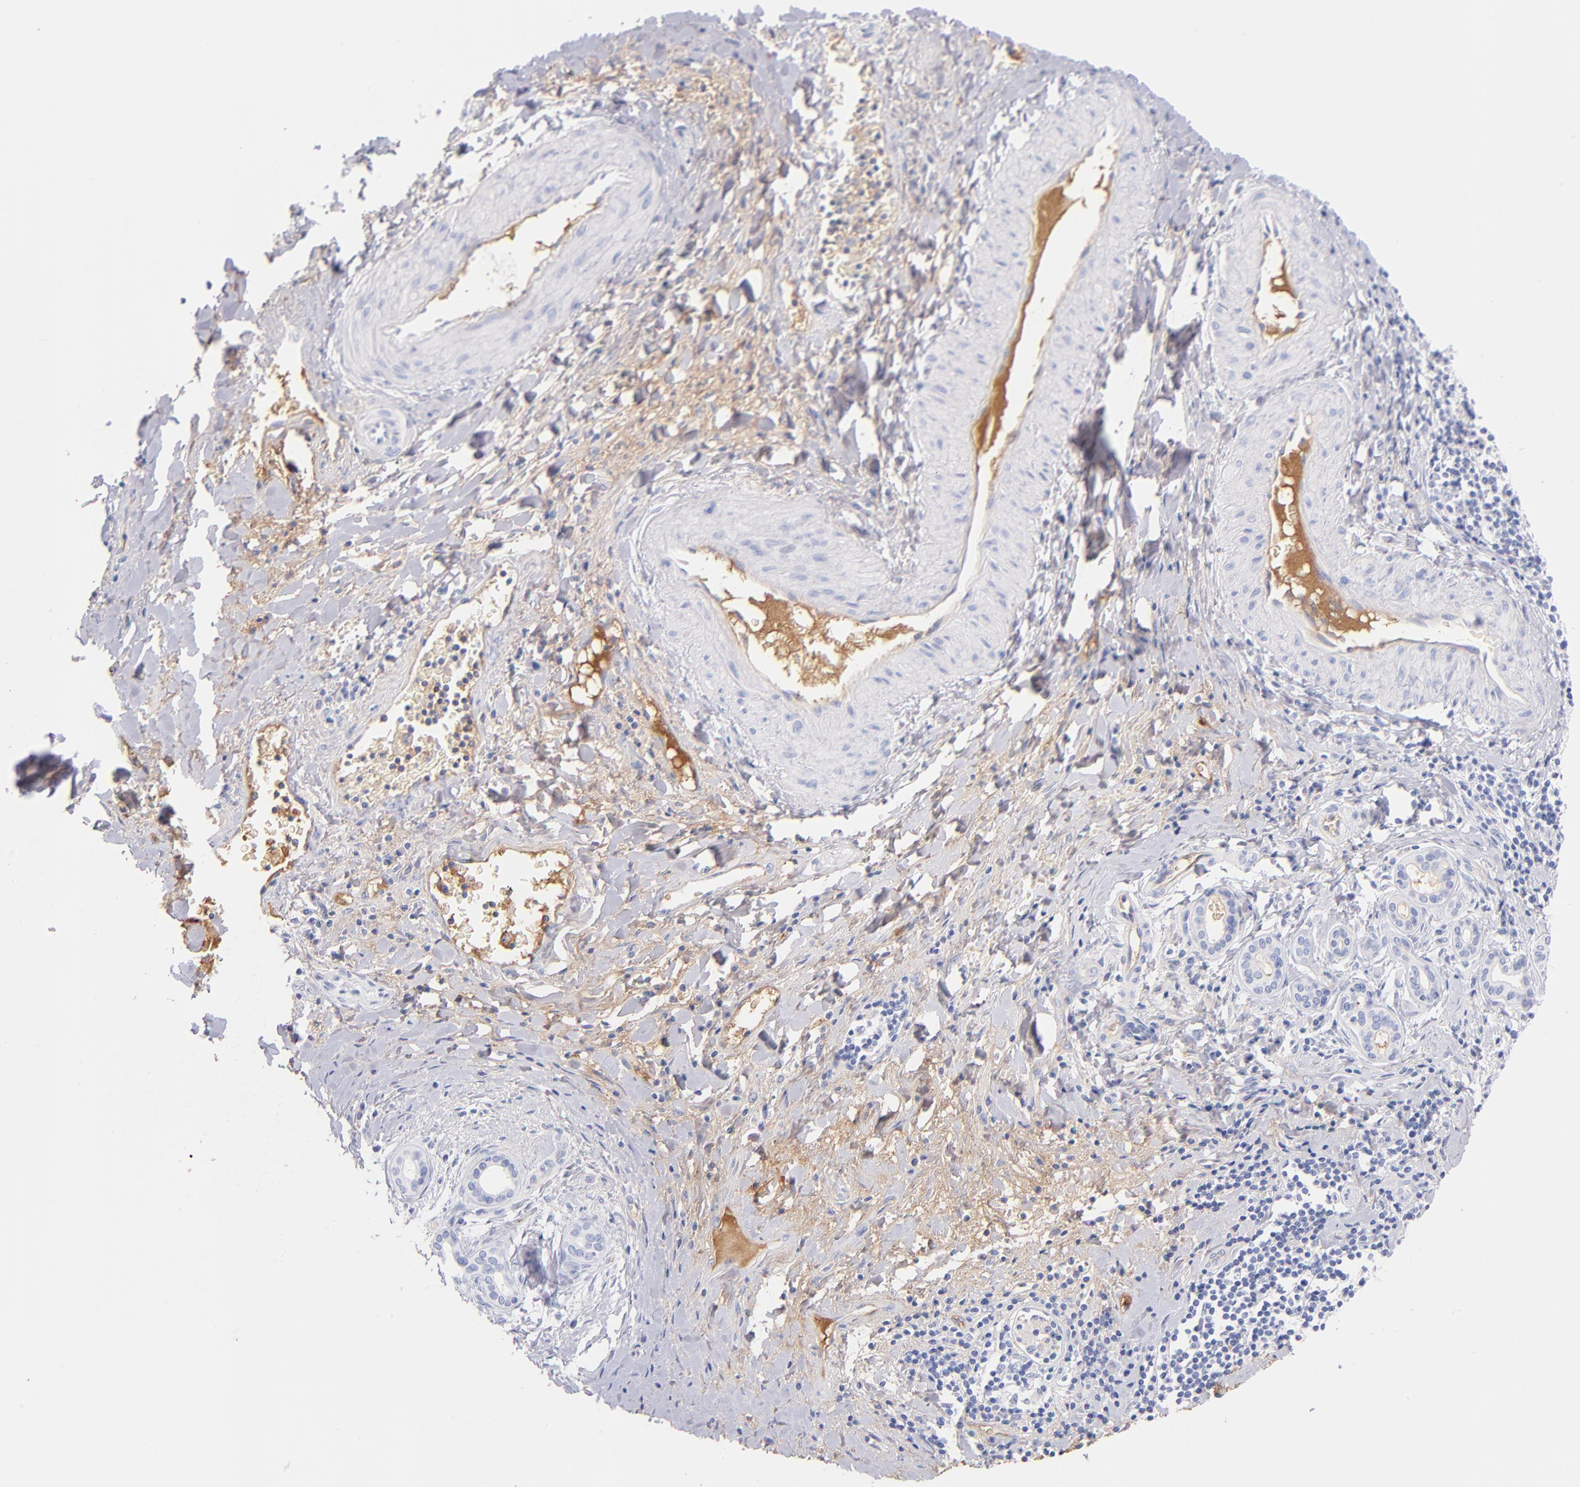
{"staining": {"intensity": "negative", "quantity": "none", "location": "none"}, "tissue": "liver cancer", "cell_type": "Tumor cells", "image_type": "cancer", "snomed": [{"axis": "morphology", "description": "Cholangiocarcinoma"}, {"axis": "topography", "description": "Liver"}], "caption": "Immunohistochemistry photomicrograph of human liver cancer stained for a protein (brown), which reveals no positivity in tumor cells. (Brightfield microscopy of DAB (3,3'-diaminobenzidine) immunohistochemistry (IHC) at high magnification).", "gene": "HP", "patient": {"sex": "male", "age": 57}}